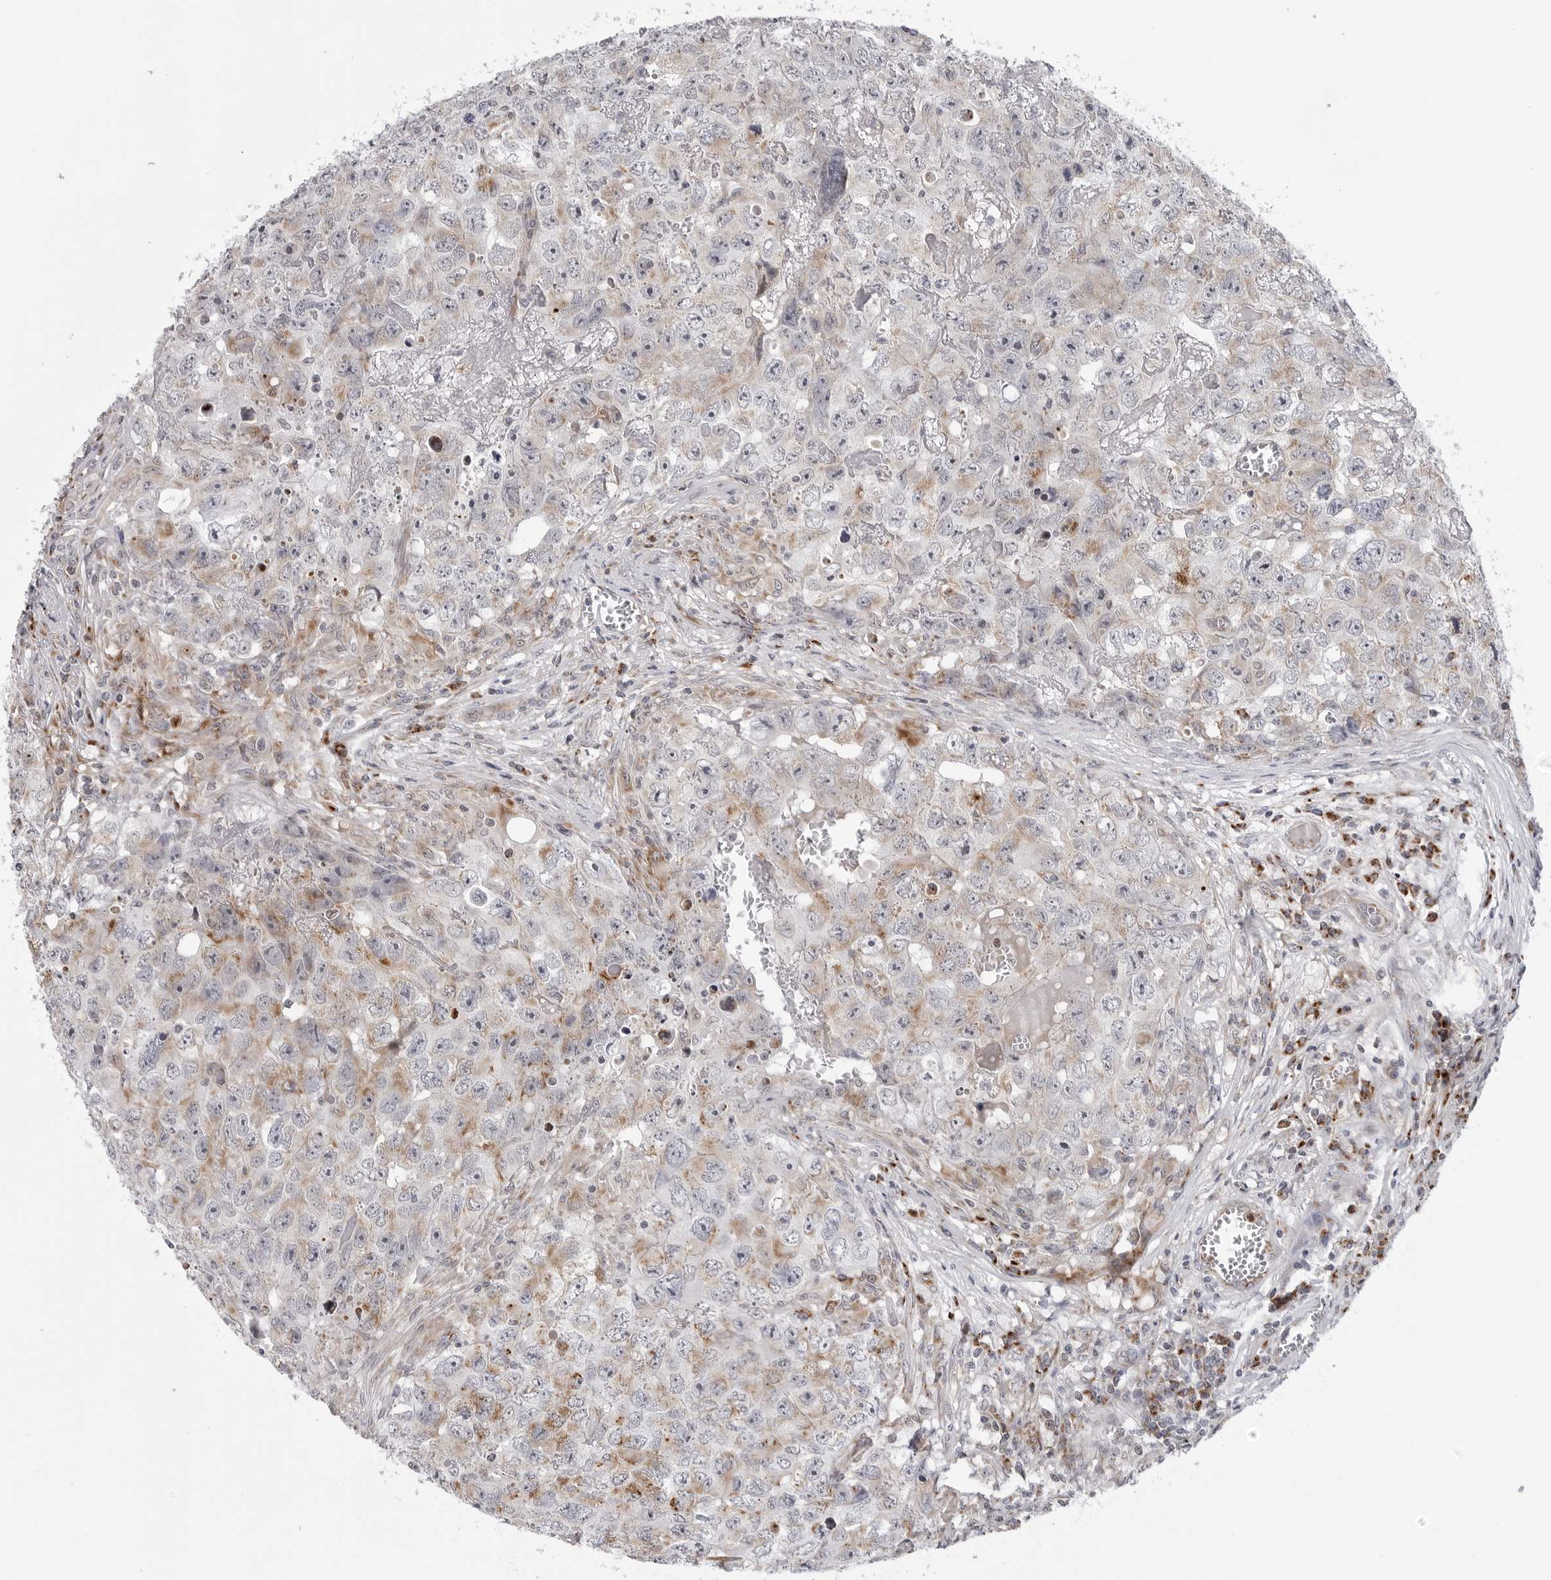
{"staining": {"intensity": "weak", "quantity": "25%-75%", "location": "cytoplasmic/membranous"}, "tissue": "testis cancer", "cell_type": "Tumor cells", "image_type": "cancer", "snomed": [{"axis": "morphology", "description": "Seminoma, NOS"}, {"axis": "morphology", "description": "Carcinoma, Embryonal, NOS"}, {"axis": "topography", "description": "Testis"}], "caption": "A brown stain shows weak cytoplasmic/membranous staining of a protein in embryonal carcinoma (testis) tumor cells.", "gene": "CDK20", "patient": {"sex": "male", "age": 43}}